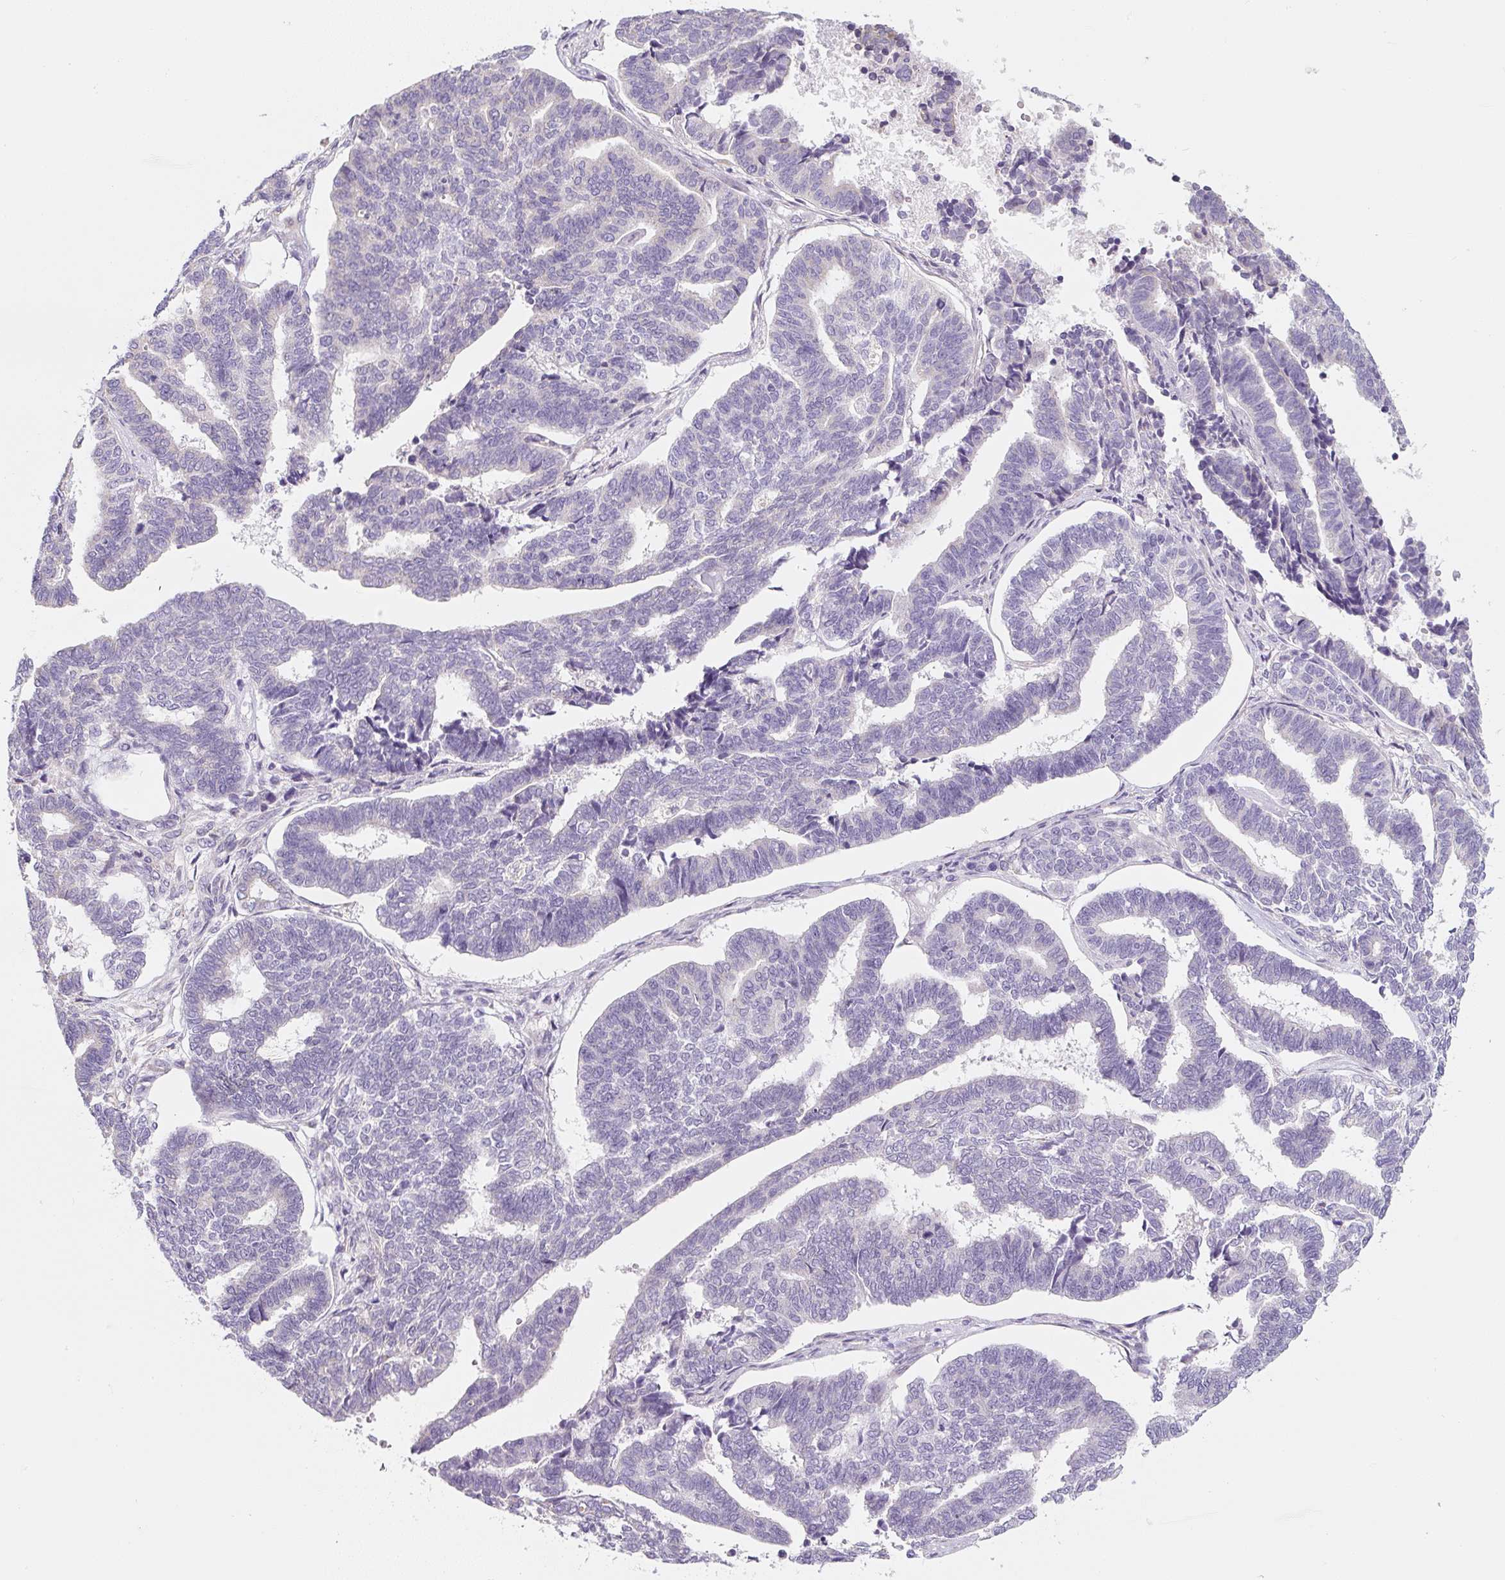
{"staining": {"intensity": "negative", "quantity": "none", "location": "none"}, "tissue": "endometrial cancer", "cell_type": "Tumor cells", "image_type": "cancer", "snomed": [{"axis": "morphology", "description": "Adenocarcinoma, NOS"}, {"axis": "topography", "description": "Endometrium"}], "caption": "Photomicrograph shows no significant protein expression in tumor cells of adenocarcinoma (endometrial). (DAB immunohistochemistry (IHC) visualized using brightfield microscopy, high magnification).", "gene": "PWWP3B", "patient": {"sex": "female", "age": 70}}